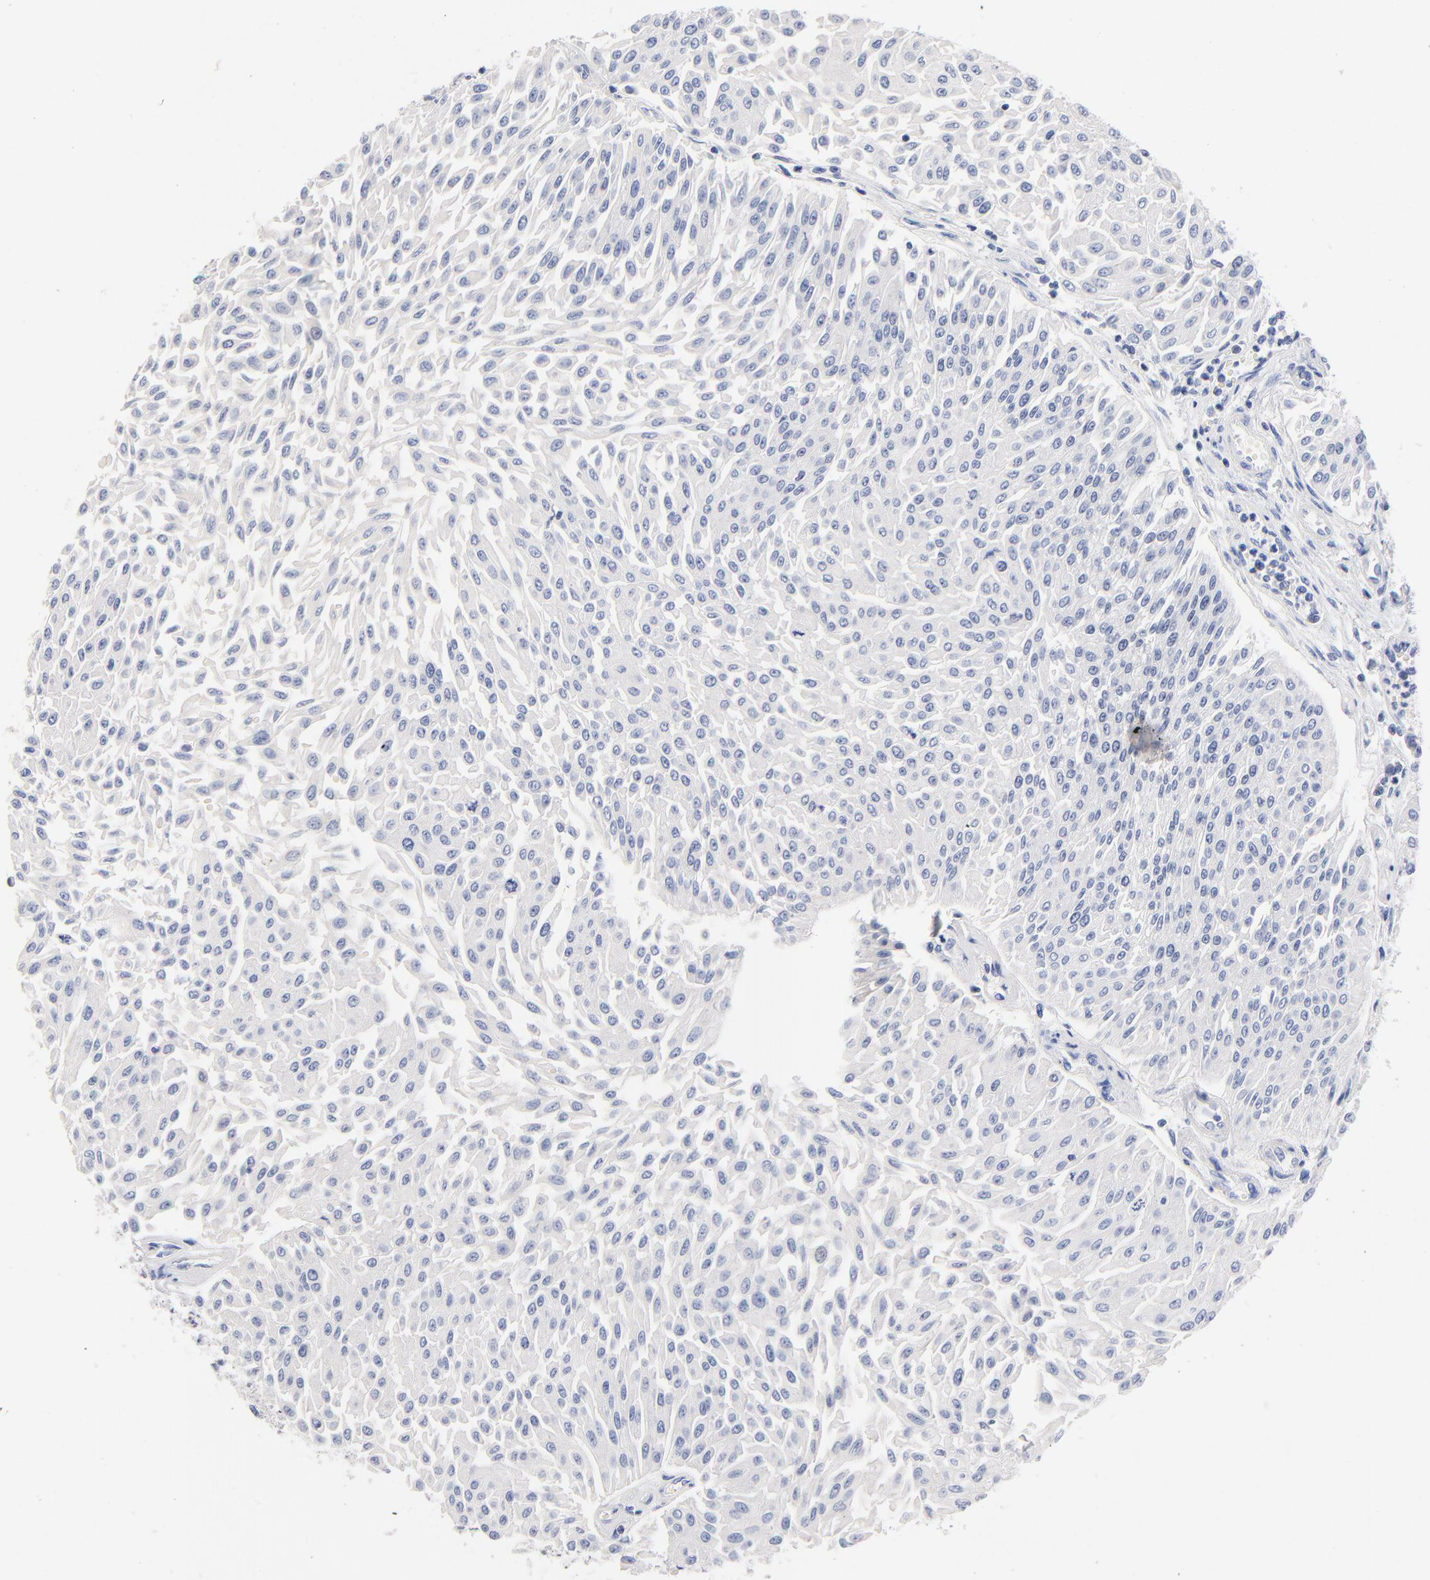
{"staining": {"intensity": "weak", "quantity": "<25%", "location": "nuclear"}, "tissue": "urothelial cancer", "cell_type": "Tumor cells", "image_type": "cancer", "snomed": [{"axis": "morphology", "description": "Urothelial carcinoma, Low grade"}, {"axis": "topography", "description": "Urinary bladder"}], "caption": "Immunohistochemical staining of low-grade urothelial carcinoma reveals no significant staining in tumor cells. The staining is performed using DAB brown chromogen with nuclei counter-stained in using hematoxylin.", "gene": "ORC2", "patient": {"sex": "male", "age": 86}}